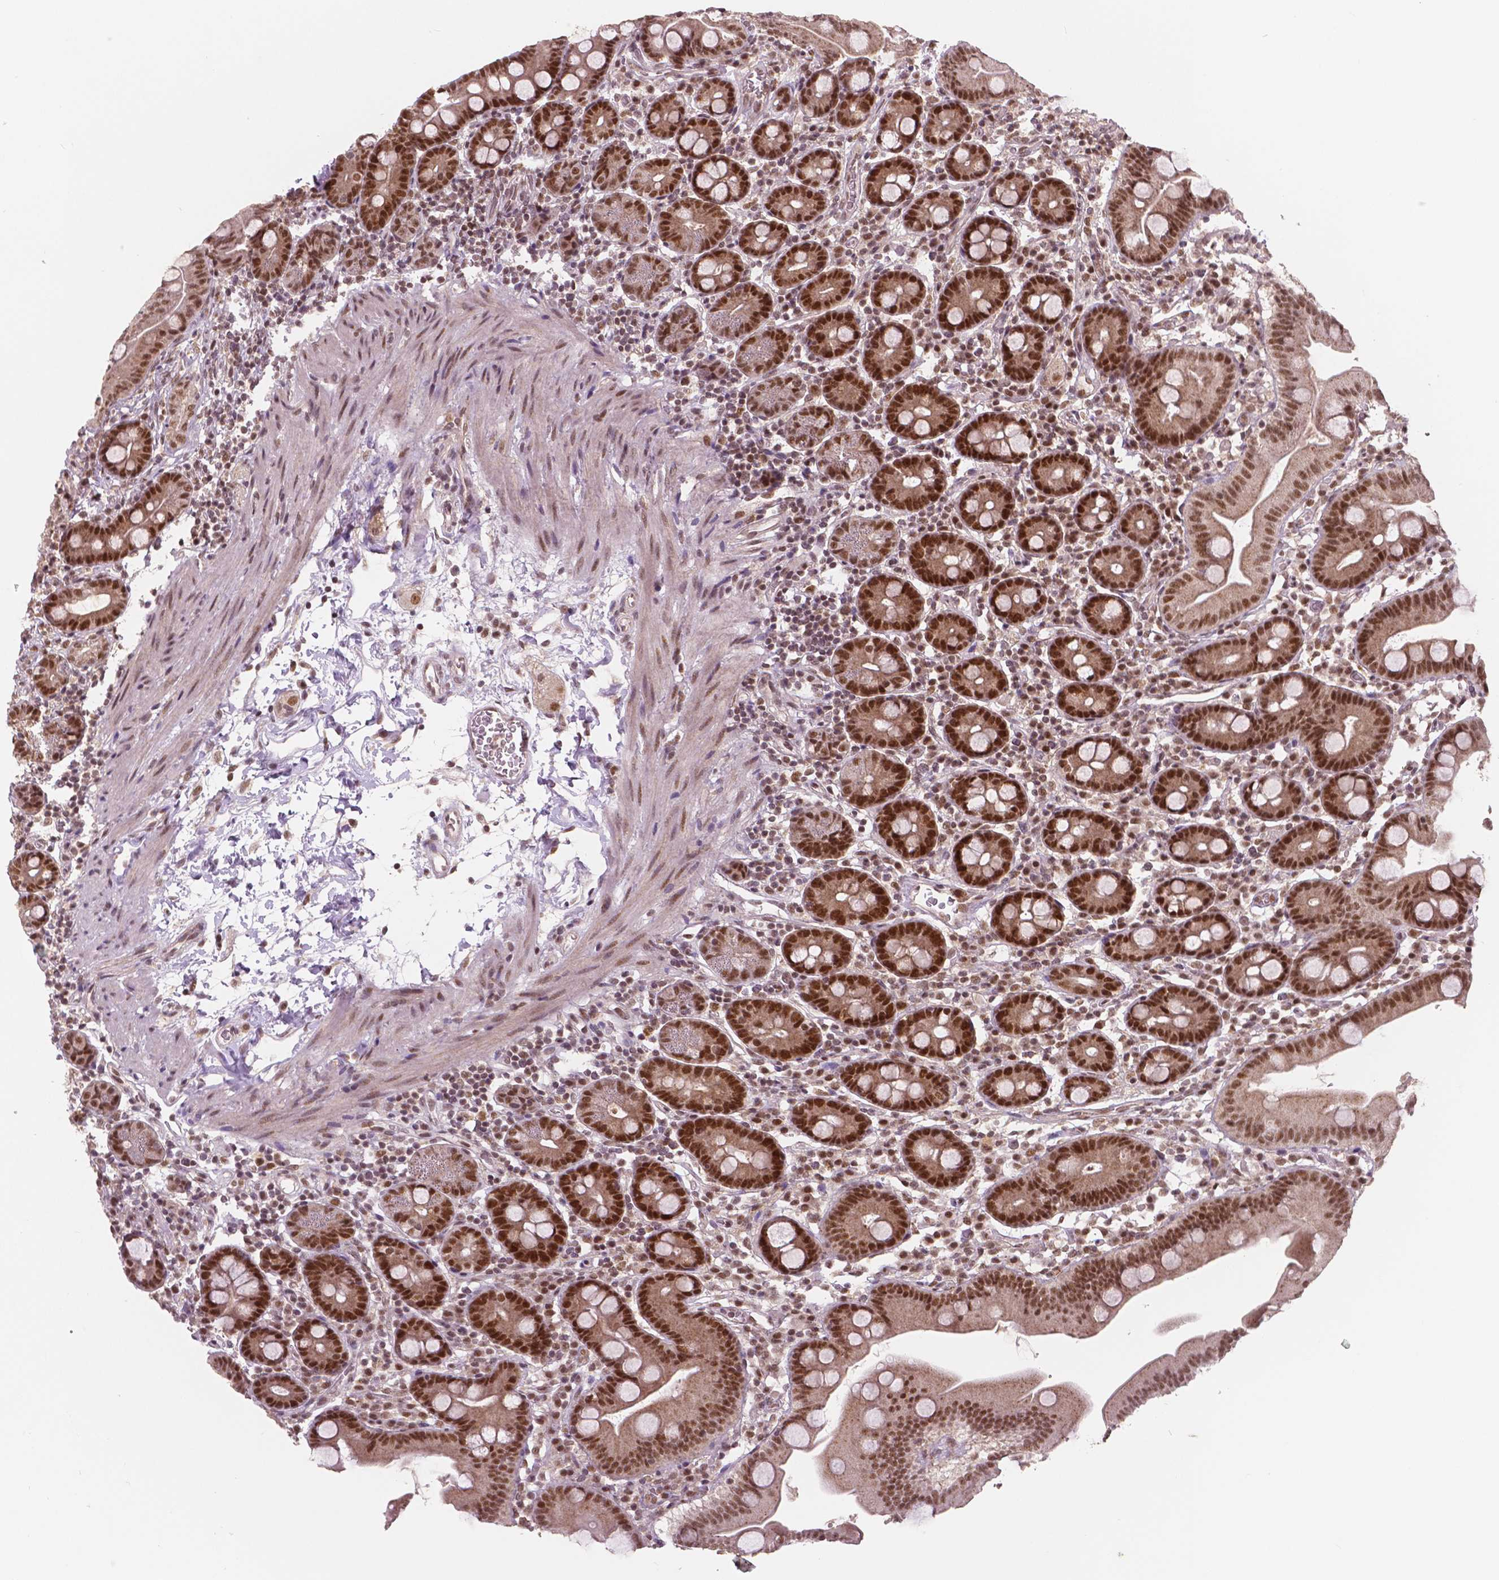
{"staining": {"intensity": "strong", "quantity": ">75%", "location": "nuclear"}, "tissue": "duodenum", "cell_type": "Glandular cells", "image_type": "normal", "snomed": [{"axis": "morphology", "description": "Normal tissue, NOS"}, {"axis": "topography", "description": "Pancreas"}, {"axis": "topography", "description": "Duodenum"}], "caption": "Duodenum was stained to show a protein in brown. There is high levels of strong nuclear positivity in about >75% of glandular cells.", "gene": "NSD2", "patient": {"sex": "male", "age": 59}}